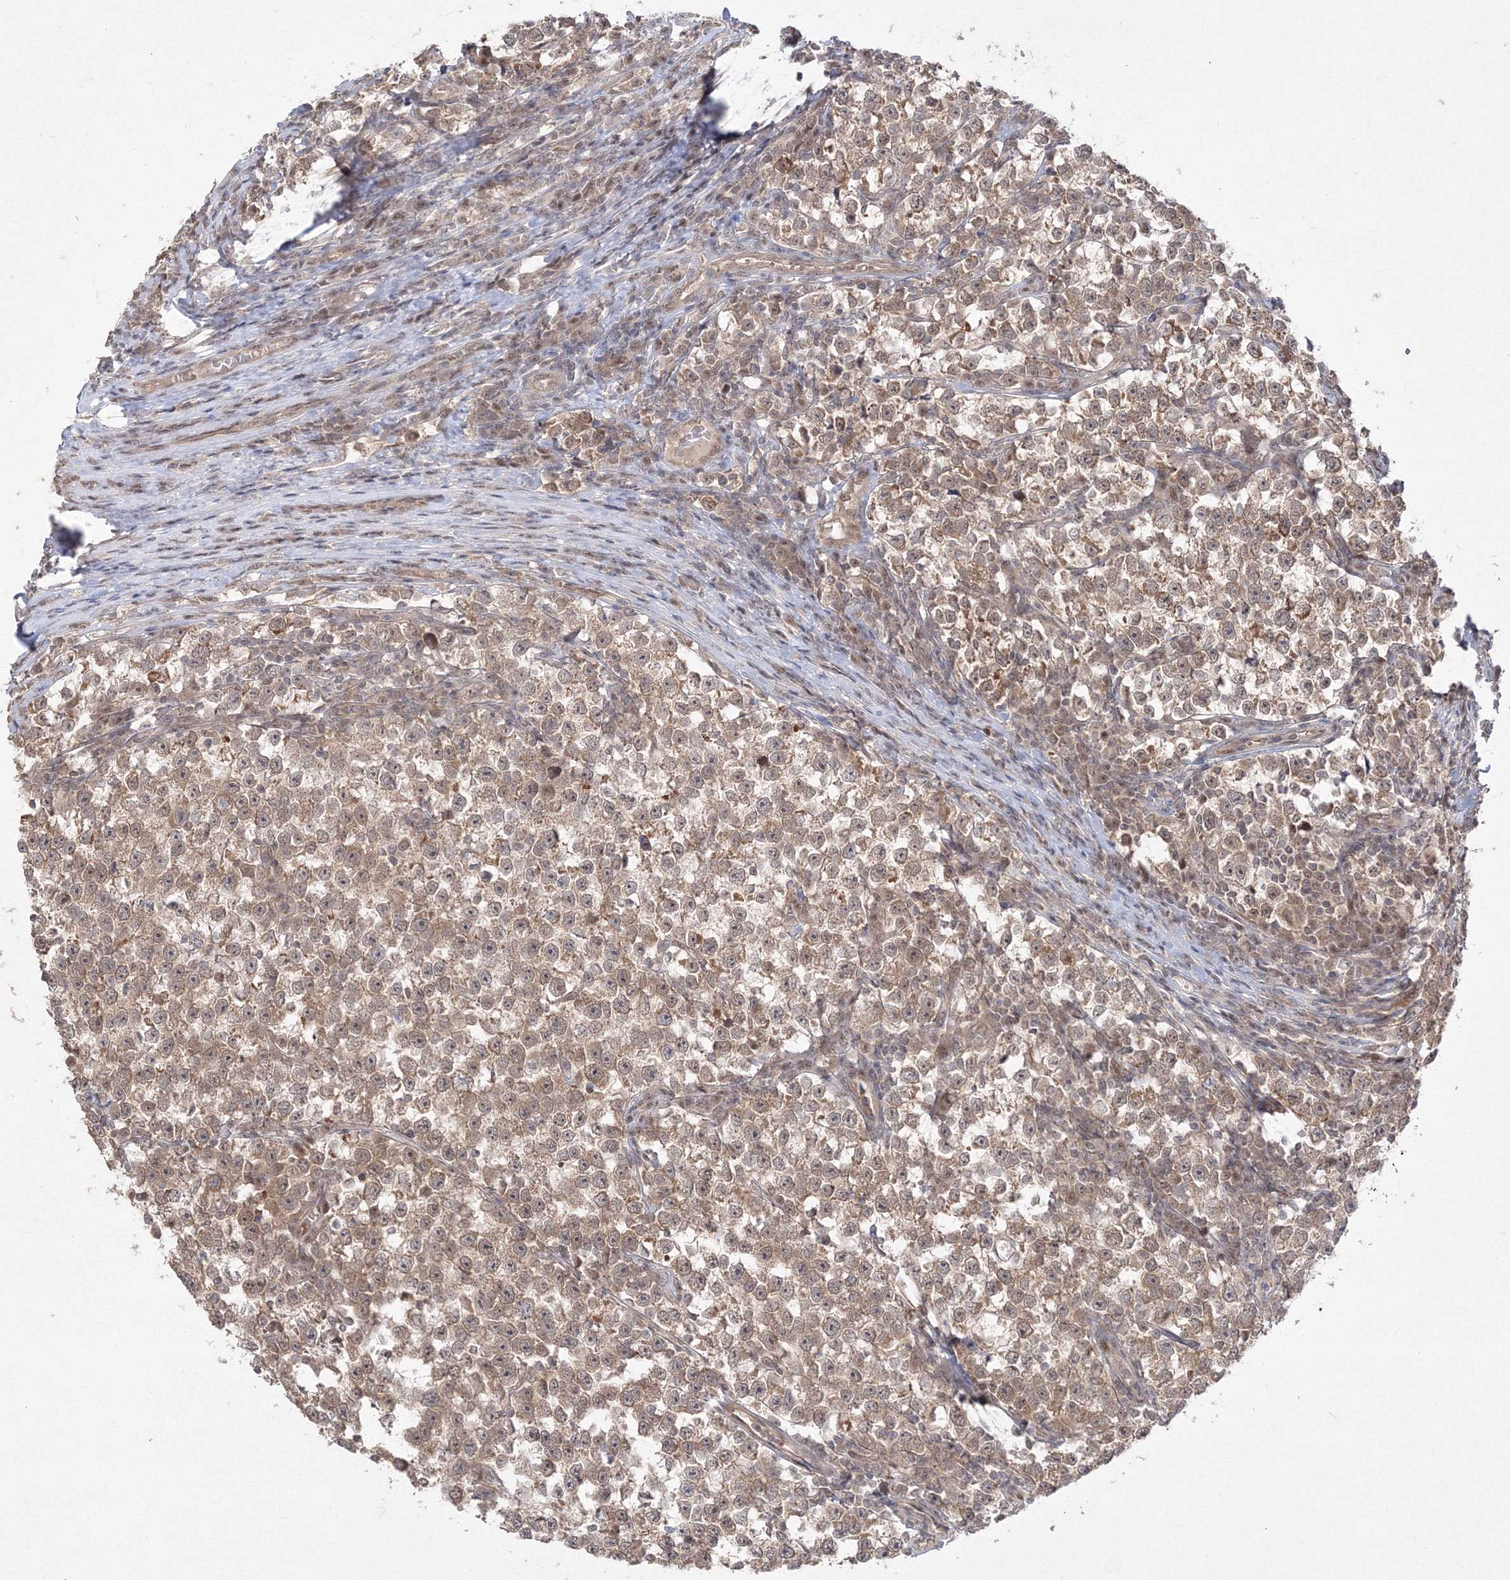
{"staining": {"intensity": "moderate", "quantity": ">75%", "location": "cytoplasmic/membranous"}, "tissue": "testis cancer", "cell_type": "Tumor cells", "image_type": "cancer", "snomed": [{"axis": "morphology", "description": "Normal tissue, NOS"}, {"axis": "morphology", "description": "Seminoma, NOS"}, {"axis": "topography", "description": "Testis"}], "caption": "The photomicrograph reveals a brown stain indicating the presence of a protein in the cytoplasmic/membranous of tumor cells in testis seminoma.", "gene": "COPS4", "patient": {"sex": "male", "age": 43}}